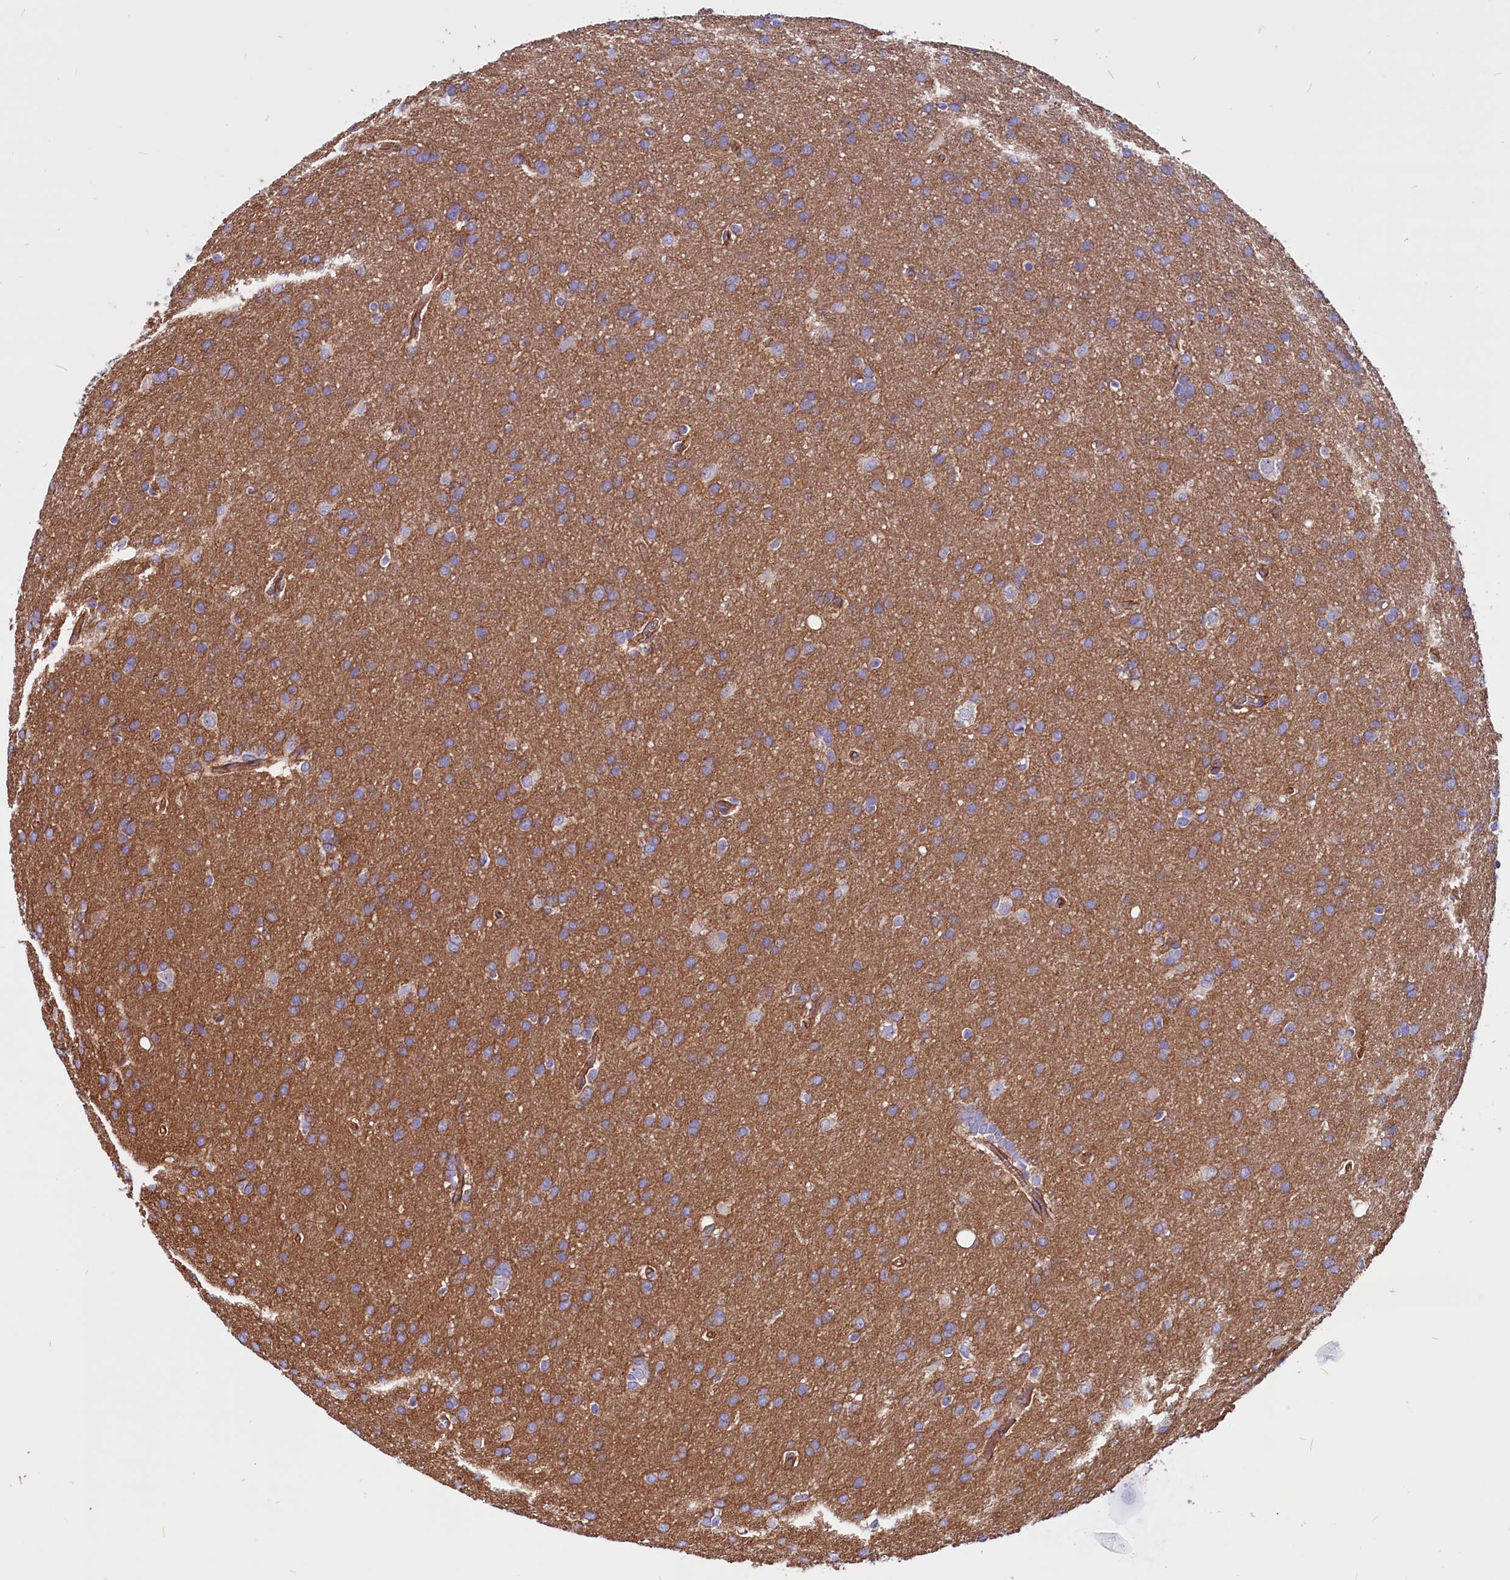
{"staining": {"intensity": "negative", "quantity": "none", "location": "none"}, "tissue": "glioma", "cell_type": "Tumor cells", "image_type": "cancer", "snomed": [{"axis": "morphology", "description": "Glioma, malignant, Low grade"}, {"axis": "topography", "description": "Brain"}], "caption": "Micrograph shows no significant protein expression in tumor cells of glioma.", "gene": "ZNF749", "patient": {"sex": "female", "age": 32}}